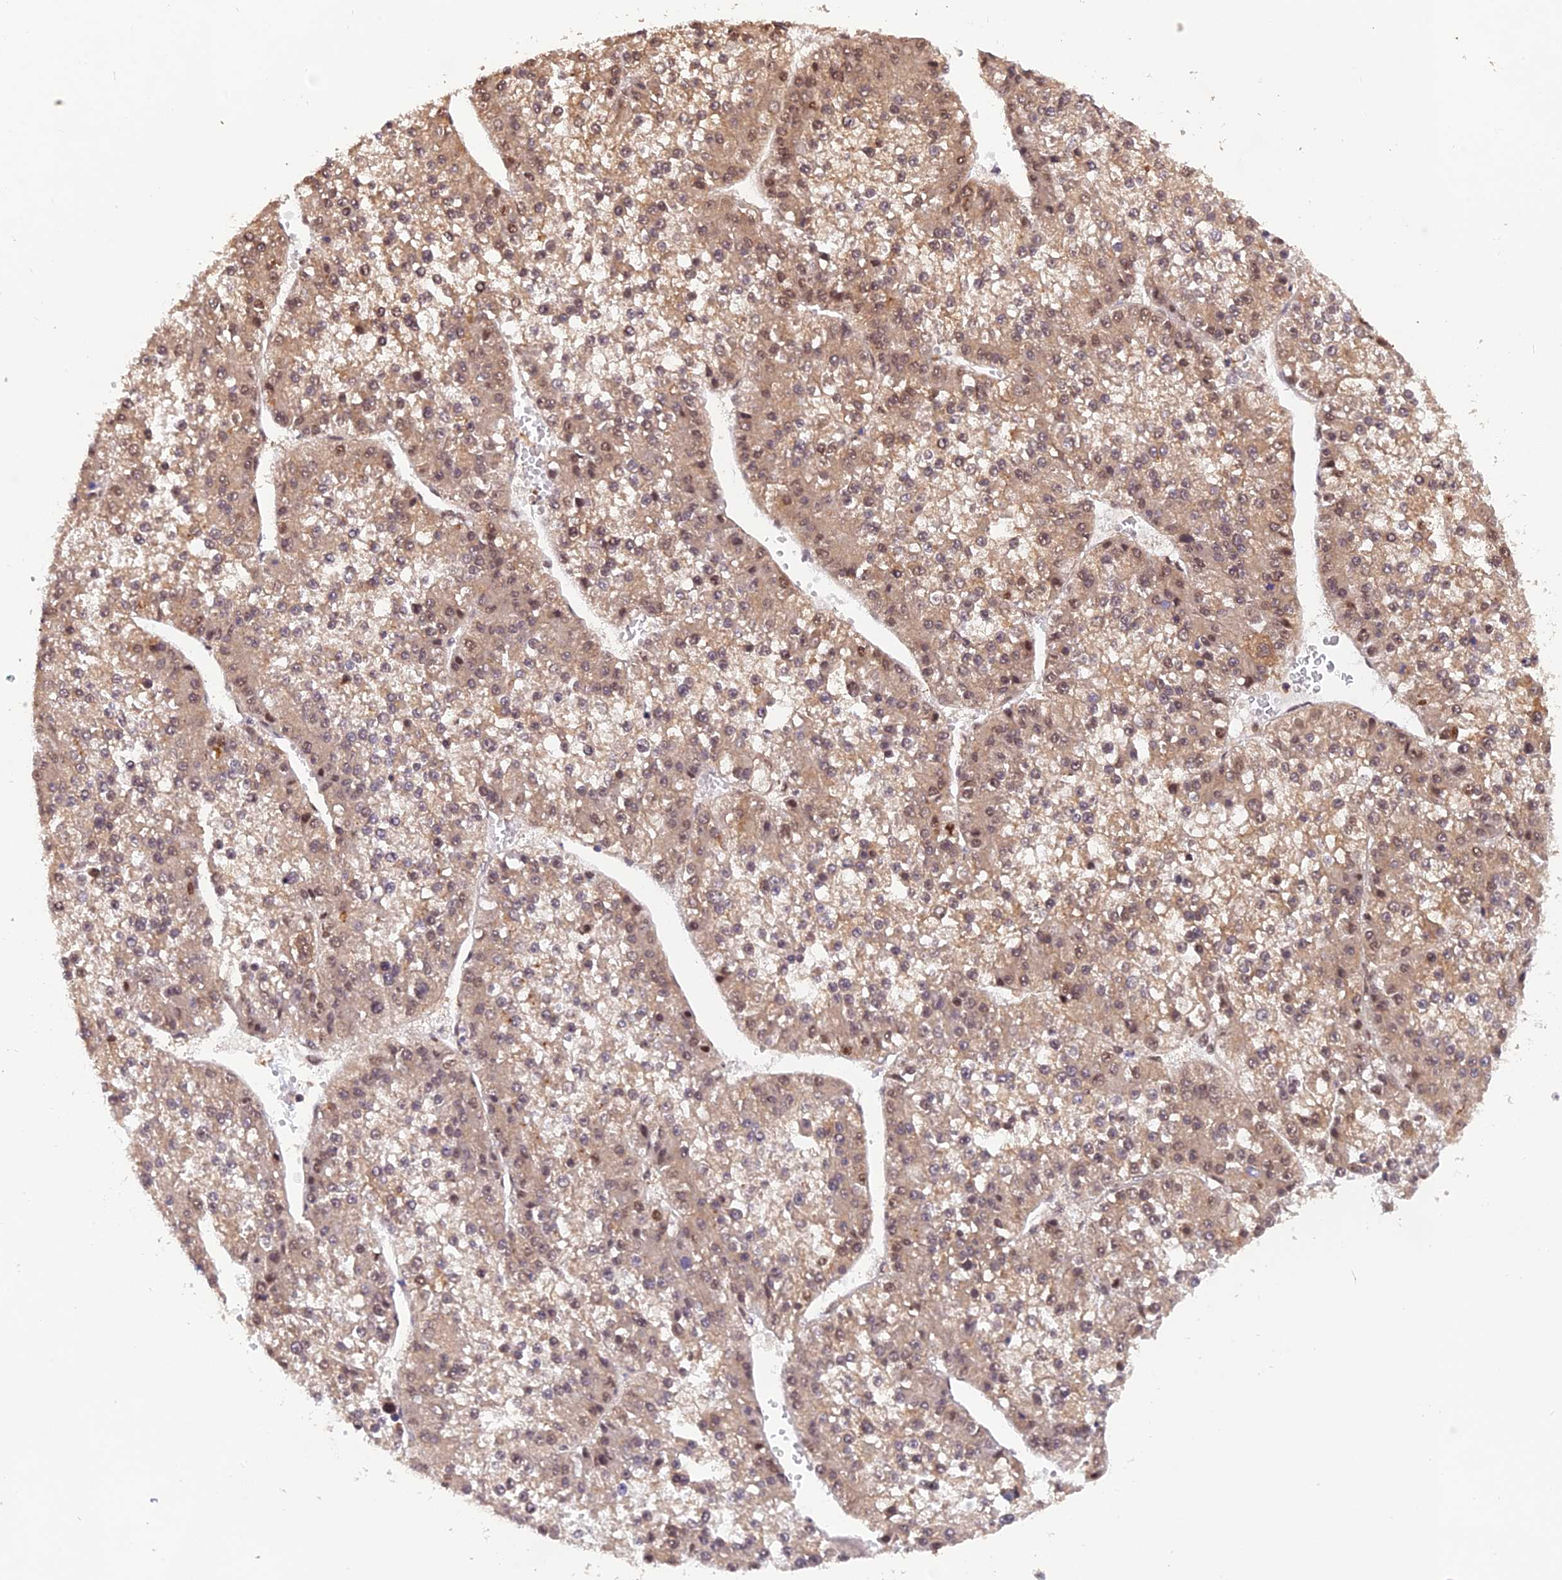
{"staining": {"intensity": "moderate", "quantity": "25%-75%", "location": "cytoplasmic/membranous,nuclear"}, "tissue": "liver cancer", "cell_type": "Tumor cells", "image_type": "cancer", "snomed": [{"axis": "morphology", "description": "Carcinoma, Hepatocellular, NOS"}, {"axis": "topography", "description": "Liver"}], "caption": "Human hepatocellular carcinoma (liver) stained for a protein (brown) shows moderate cytoplasmic/membranous and nuclear positive positivity in about 25%-75% of tumor cells.", "gene": "PSMB3", "patient": {"sex": "female", "age": 73}}